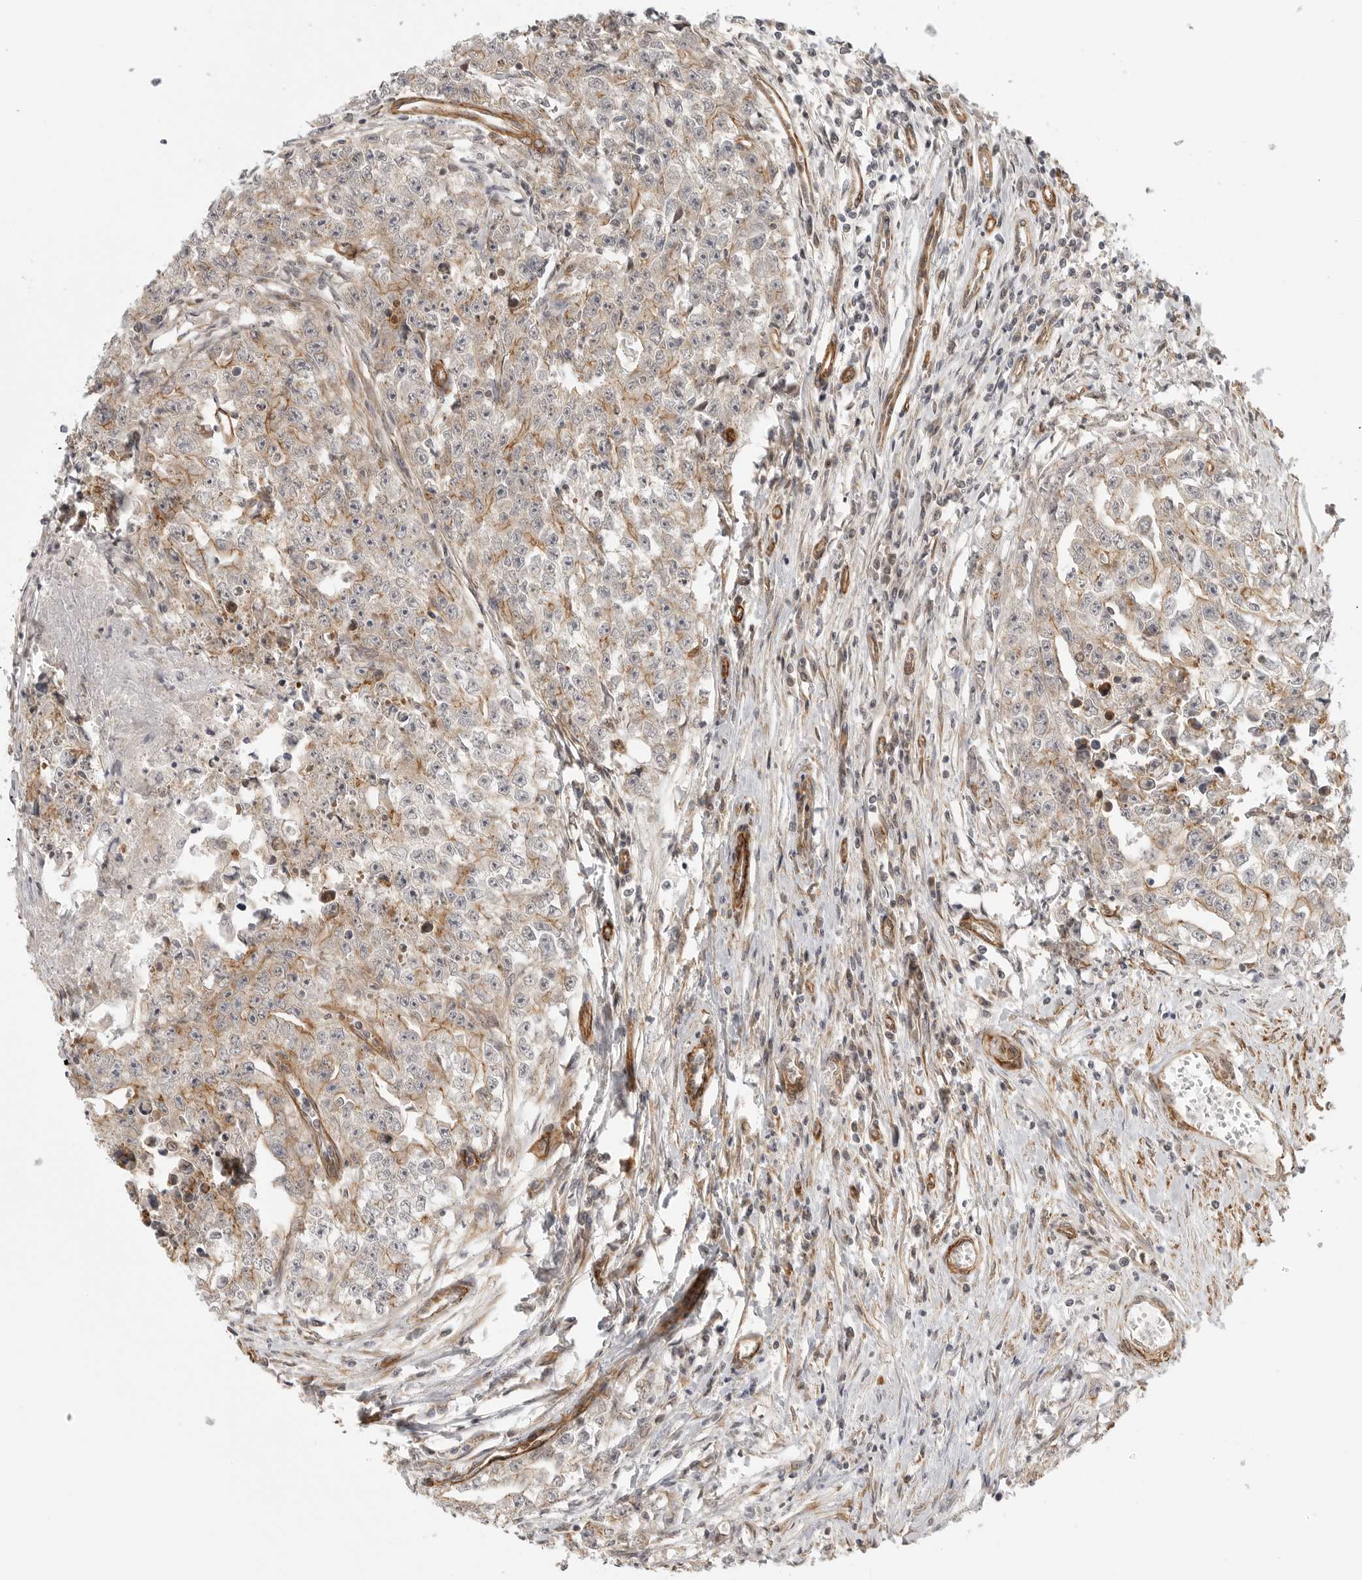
{"staining": {"intensity": "moderate", "quantity": "<25%", "location": "cytoplasmic/membranous"}, "tissue": "testis cancer", "cell_type": "Tumor cells", "image_type": "cancer", "snomed": [{"axis": "morphology", "description": "Seminoma, NOS"}, {"axis": "morphology", "description": "Carcinoma, Embryonal, NOS"}, {"axis": "topography", "description": "Testis"}], "caption": "A low amount of moderate cytoplasmic/membranous expression is present in about <25% of tumor cells in testis cancer (seminoma) tissue.", "gene": "ATOH7", "patient": {"sex": "male", "age": 43}}